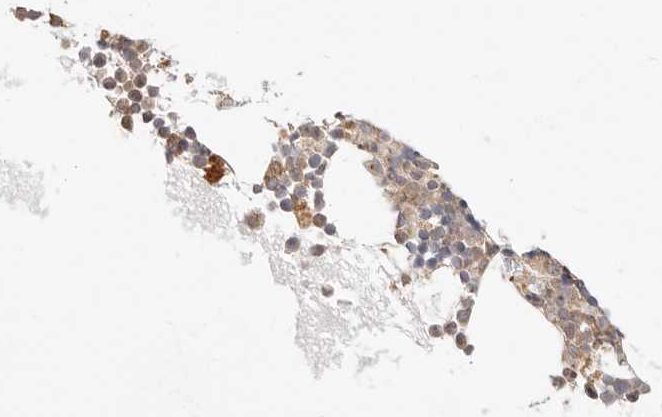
{"staining": {"intensity": "strong", "quantity": "<25%", "location": "cytoplasmic/membranous"}, "tissue": "bone marrow", "cell_type": "Hematopoietic cells", "image_type": "normal", "snomed": [{"axis": "morphology", "description": "Normal tissue, NOS"}, {"axis": "morphology", "description": "Inflammation, NOS"}, {"axis": "topography", "description": "Bone marrow"}], "caption": "Hematopoietic cells show medium levels of strong cytoplasmic/membranous expression in about <25% of cells in unremarkable bone marrow.", "gene": "UBXN10", "patient": {"sex": "female", "age": 45}}